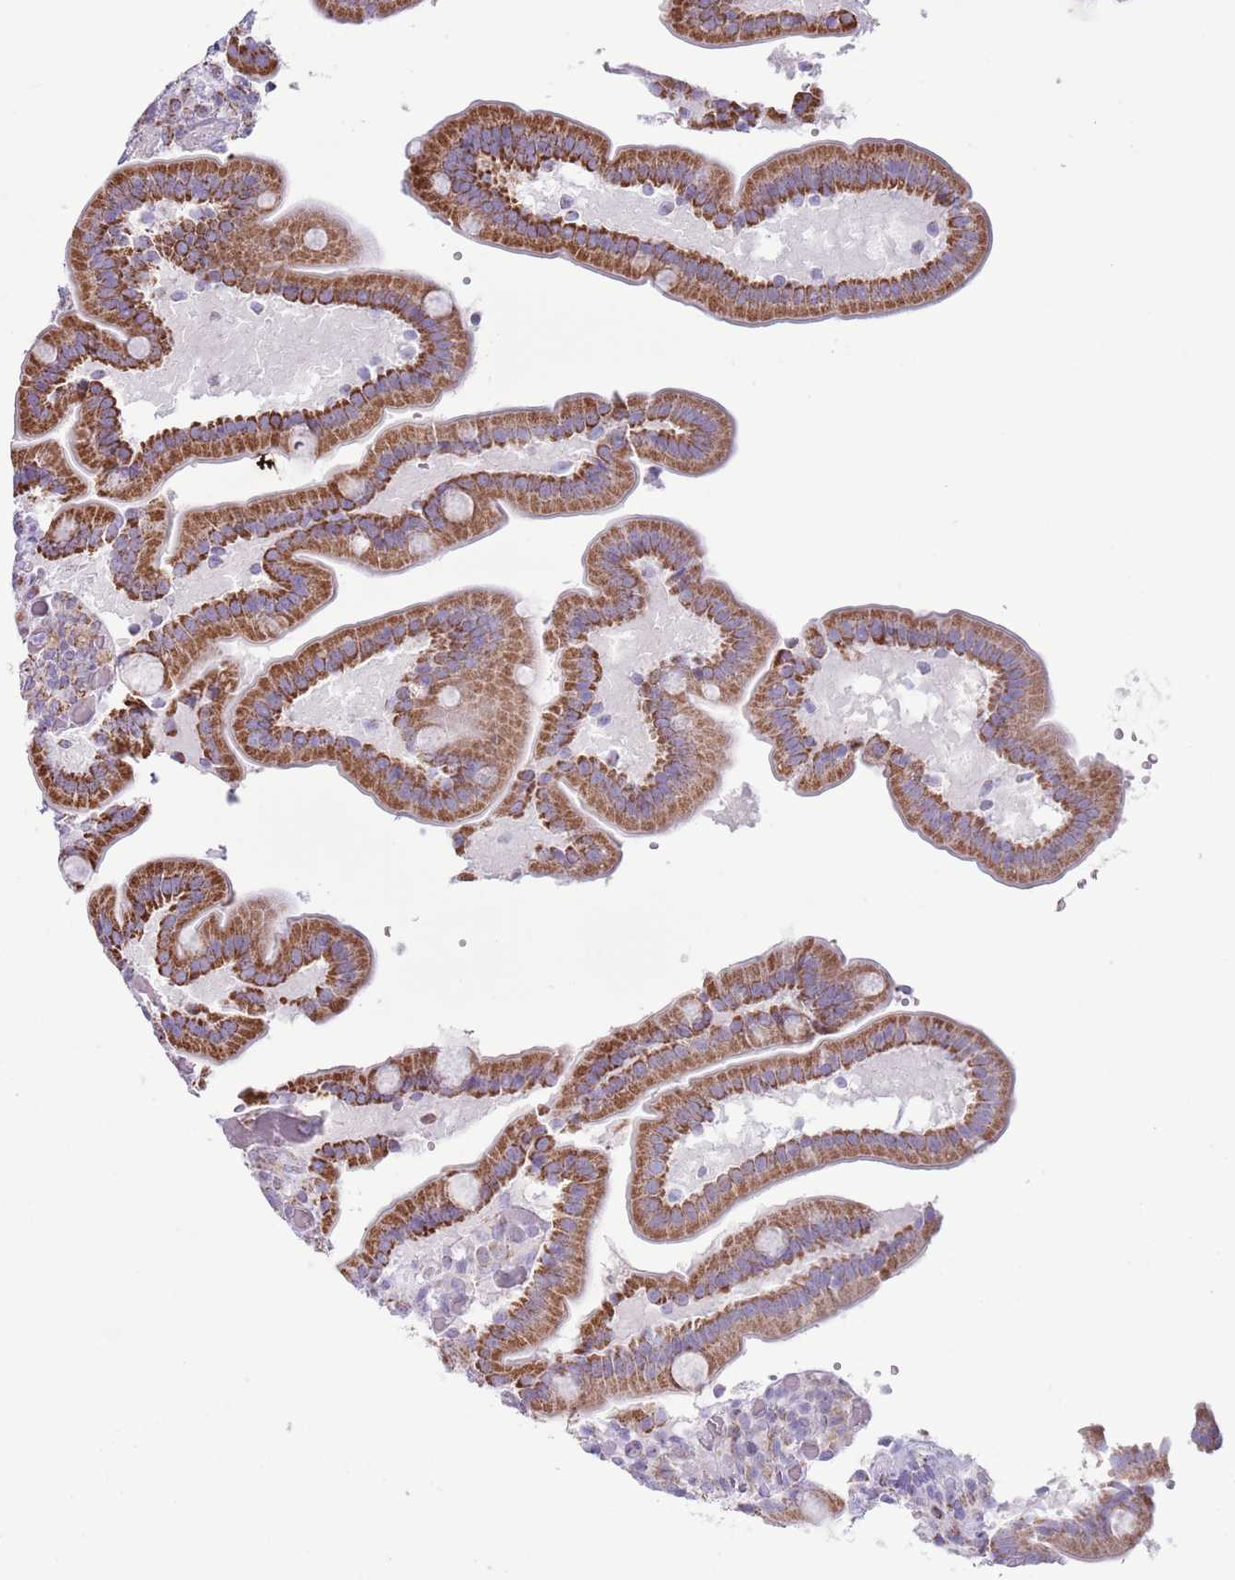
{"staining": {"intensity": "strong", "quantity": ">75%", "location": "cytoplasmic/membranous"}, "tissue": "duodenum", "cell_type": "Glandular cells", "image_type": "normal", "snomed": [{"axis": "morphology", "description": "Normal tissue, NOS"}, {"axis": "topography", "description": "Duodenum"}], "caption": "Strong cytoplasmic/membranous positivity is present in about >75% of glandular cells in benign duodenum.", "gene": "ATP6V1B1", "patient": {"sex": "female", "age": 62}}